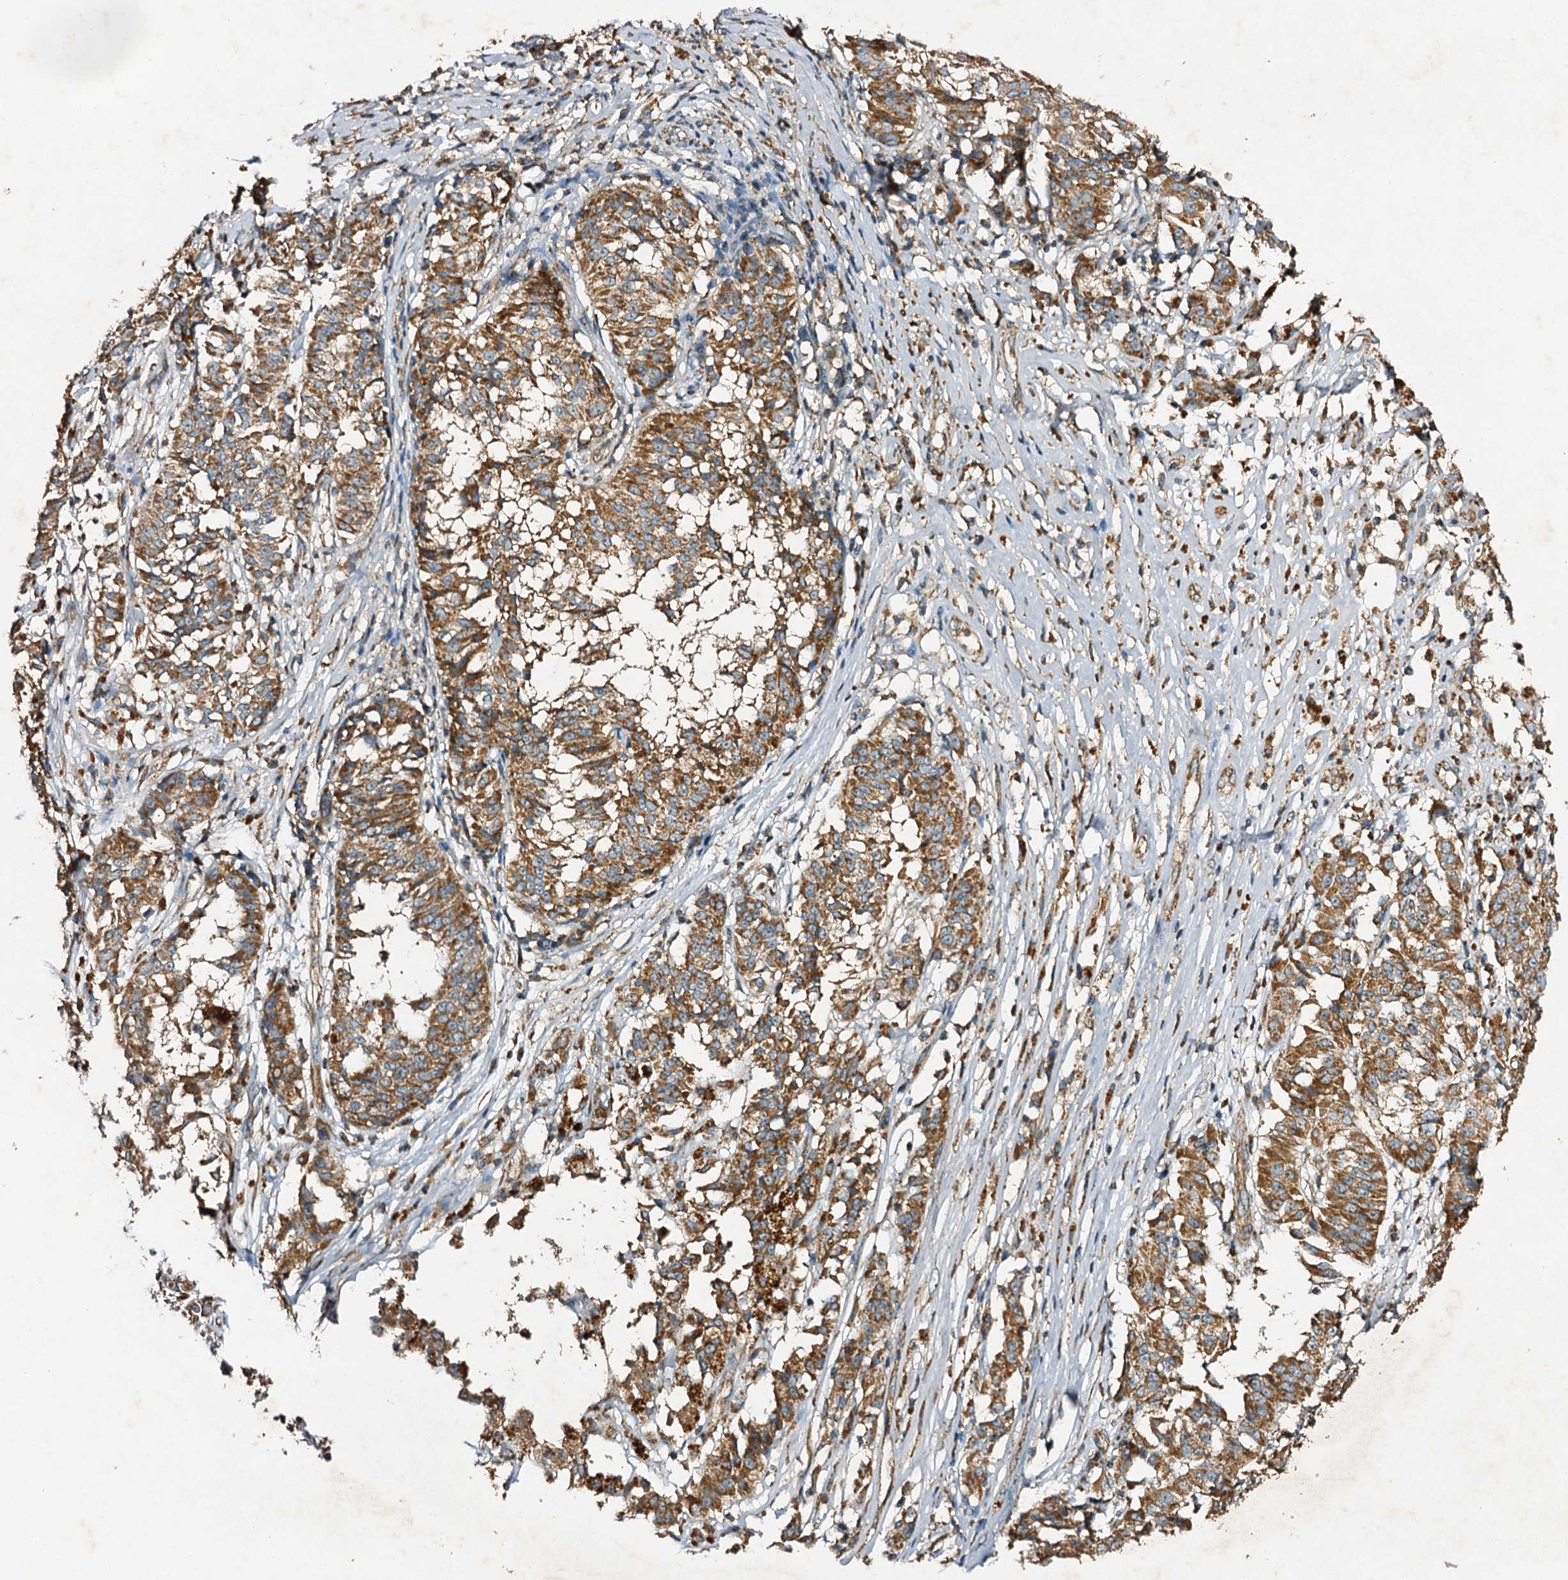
{"staining": {"intensity": "moderate", "quantity": ">75%", "location": "cytoplasmic/membranous"}, "tissue": "melanoma", "cell_type": "Tumor cells", "image_type": "cancer", "snomed": [{"axis": "morphology", "description": "Malignant melanoma, NOS"}, {"axis": "topography", "description": "Skin"}], "caption": "A photomicrograph of human melanoma stained for a protein demonstrates moderate cytoplasmic/membranous brown staining in tumor cells. (Brightfield microscopy of DAB IHC at high magnification).", "gene": "NDUFA13", "patient": {"sex": "female", "age": 72}}